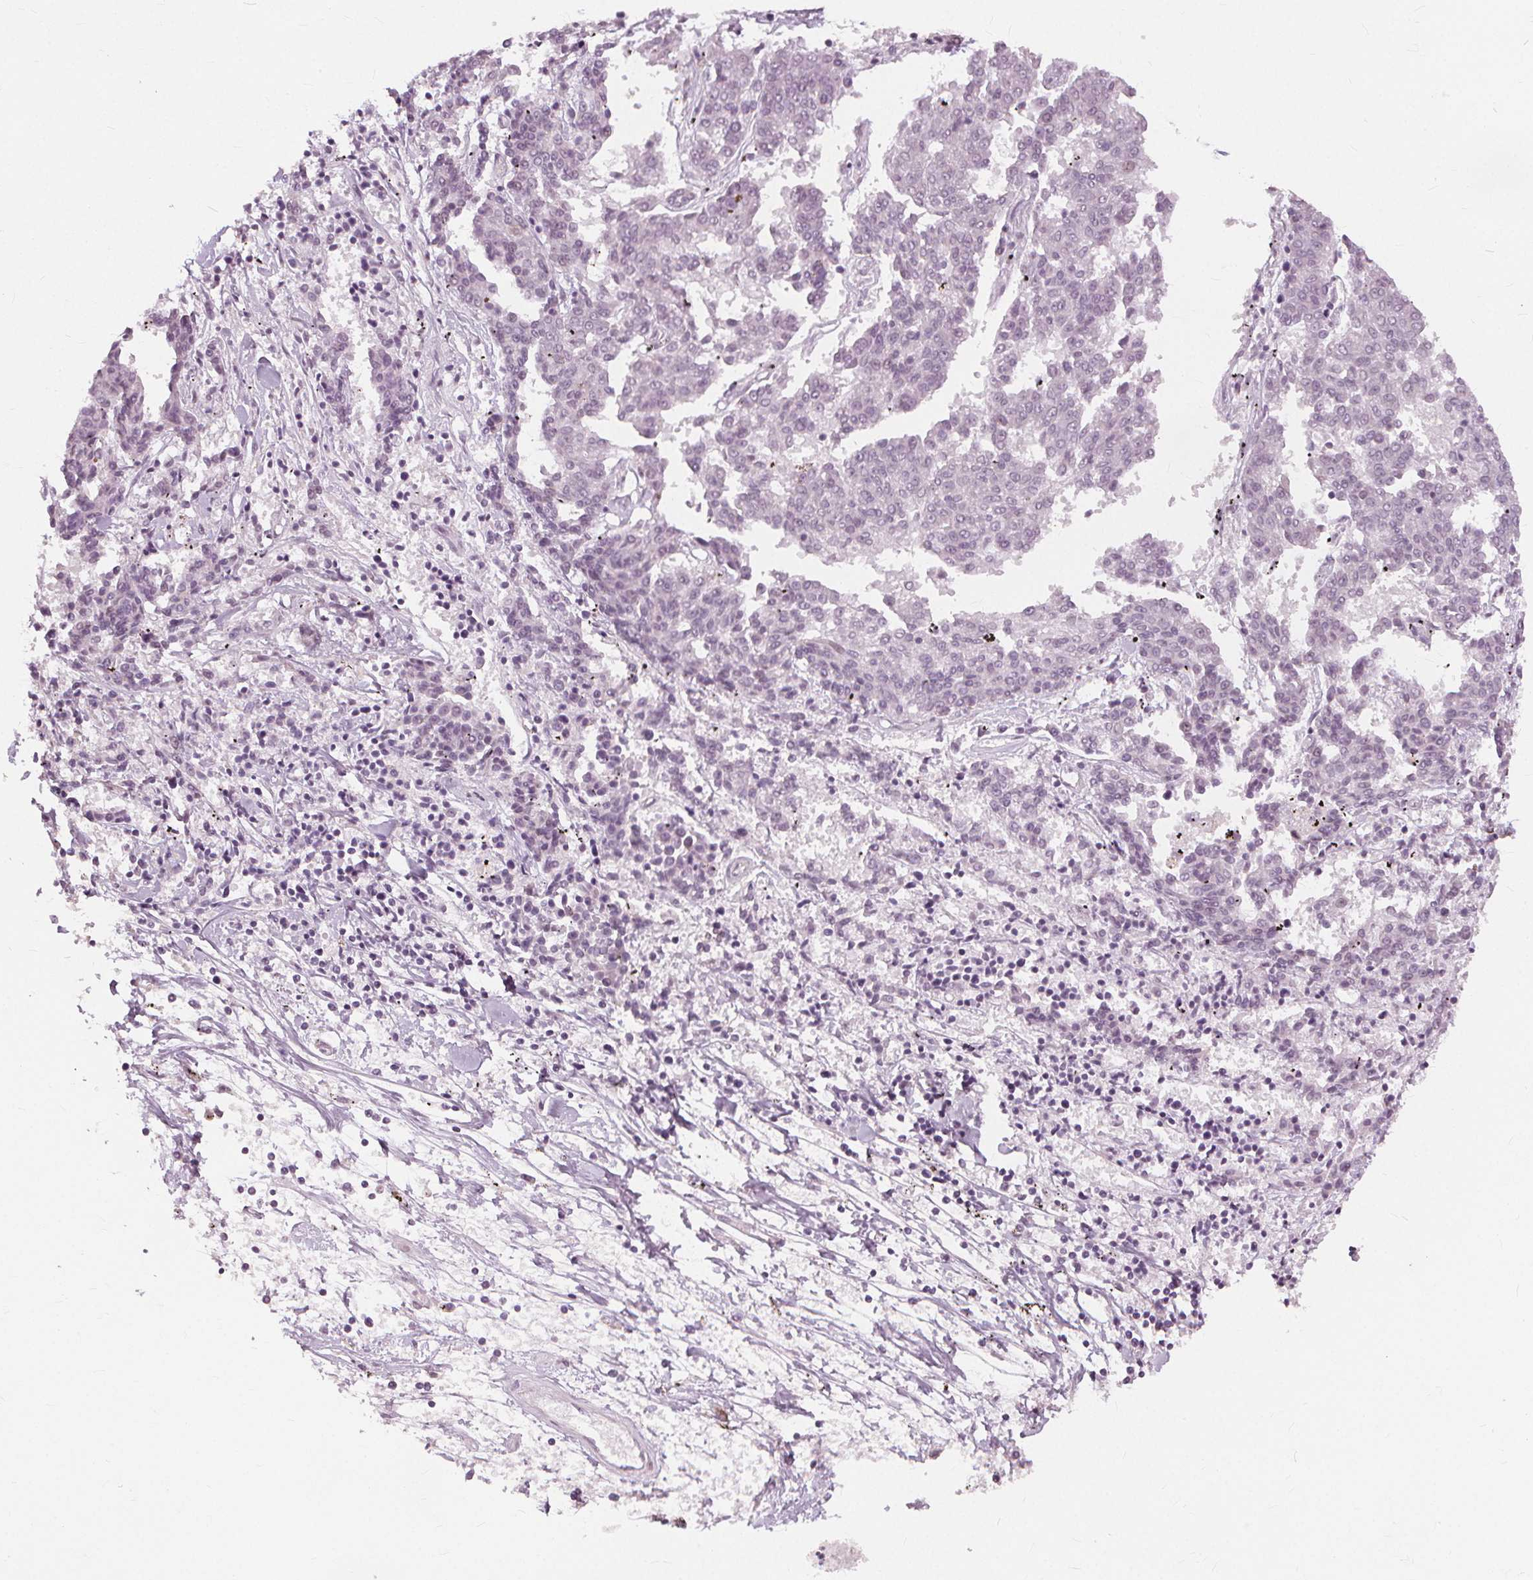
{"staining": {"intensity": "negative", "quantity": "none", "location": "none"}, "tissue": "melanoma", "cell_type": "Tumor cells", "image_type": "cancer", "snomed": [{"axis": "morphology", "description": "Malignant melanoma, NOS"}, {"axis": "topography", "description": "Skin"}], "caption": "A histopathology image of malignant melanoma stained for a protein exhibits no brown staining in tumor cells. The staining is performed using DAB brown chromogen with nuclei counter-stained in using hematoxylin.", "gene": "SFTPD", "patient": {"sex": "female", "age": 72}}